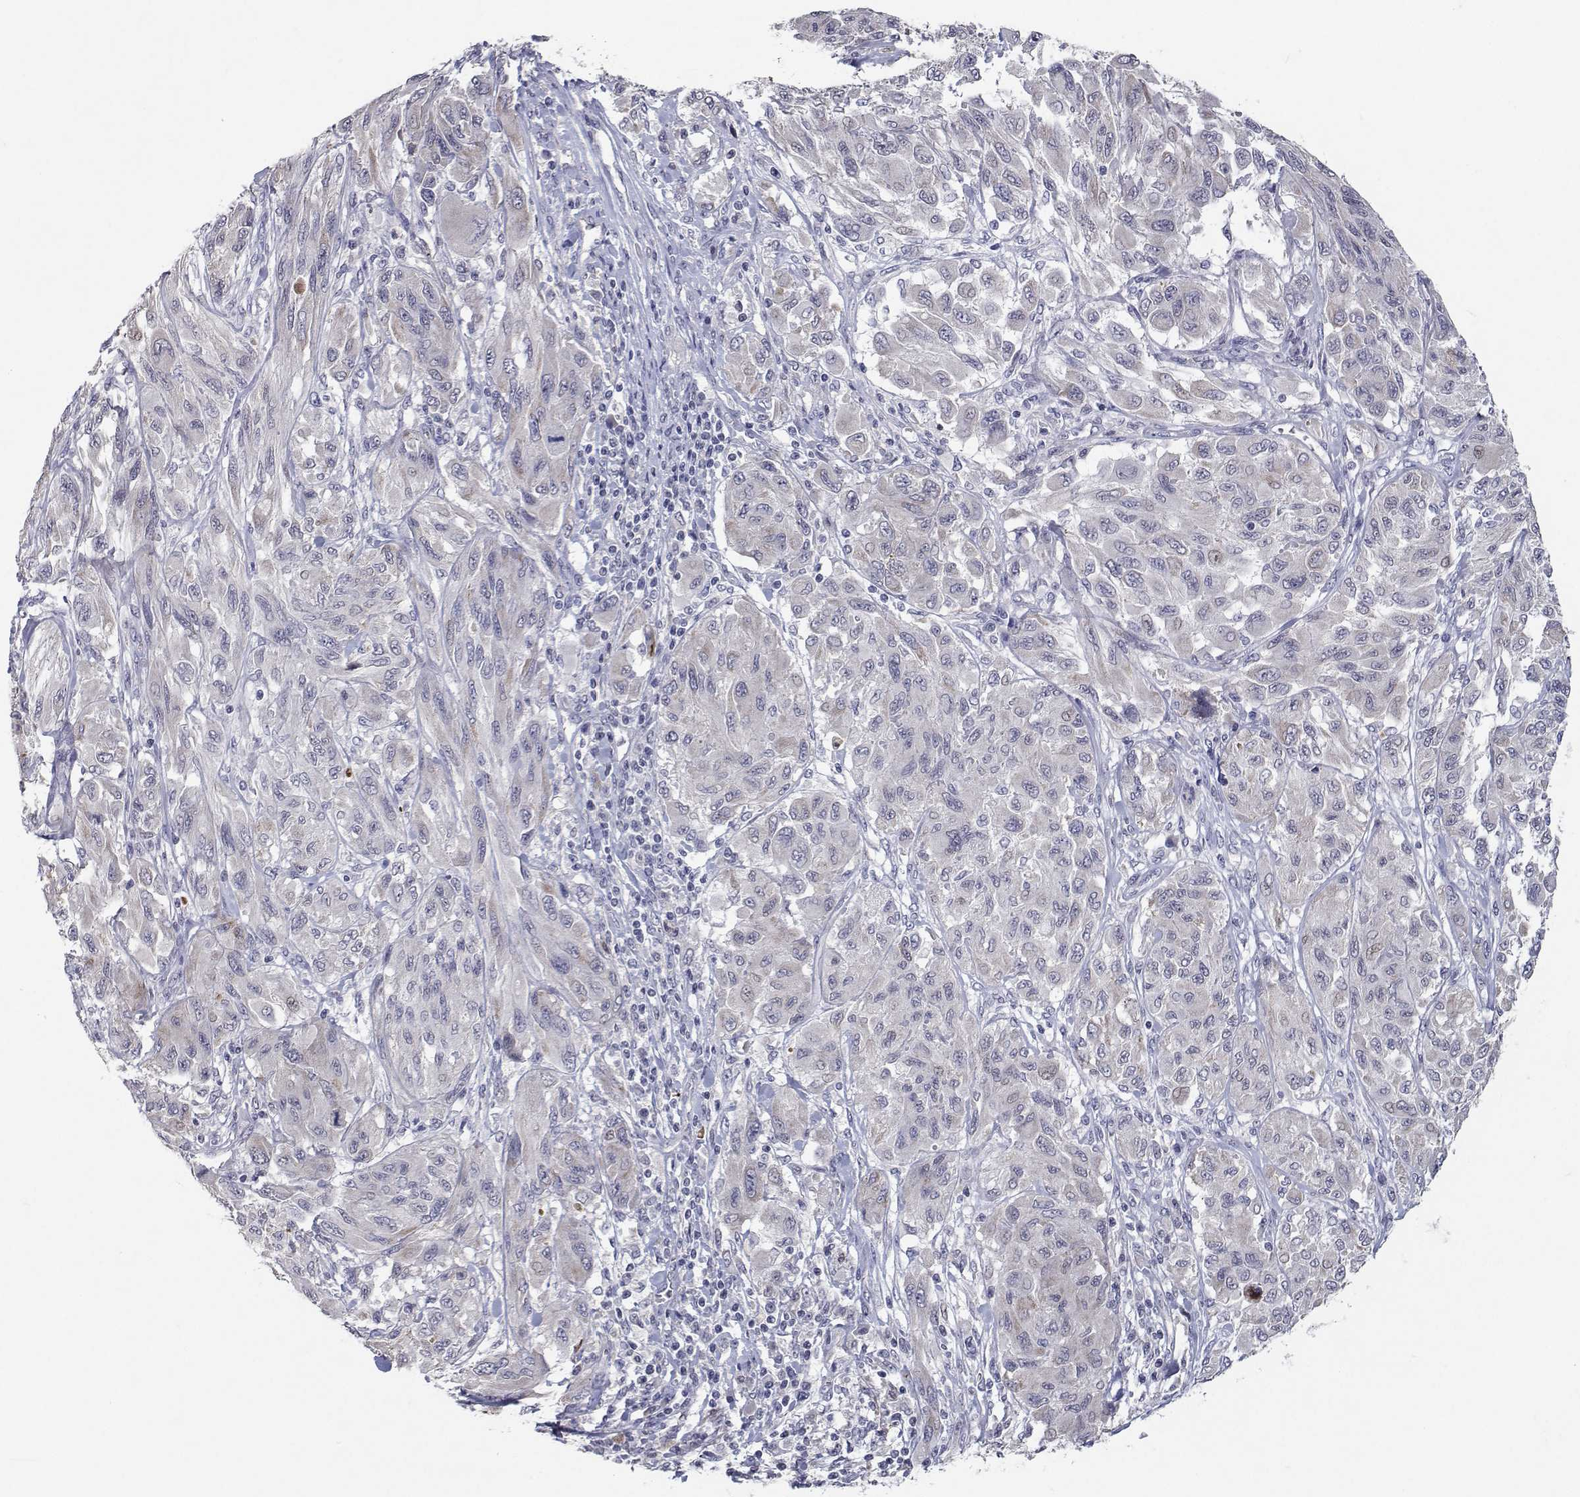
{"staining": {"intensity": "negative", "quantity": "none", "location": "none"}, "tissue": "melanoma", "cell_type": "Tumor cells", "image_type": "cancer", "snomed": [{"axis": "morphology", "description": "Malignant melanoma, NOS"}, {"axis": "topography", "description": "Skin"}], "caption": "IHC histopathology image of melanoma stained for a protein (brown), which reveals no staining in tumor cells.", "gene": "RBPJL", "patient": {"sex": "female", "age": 91}}